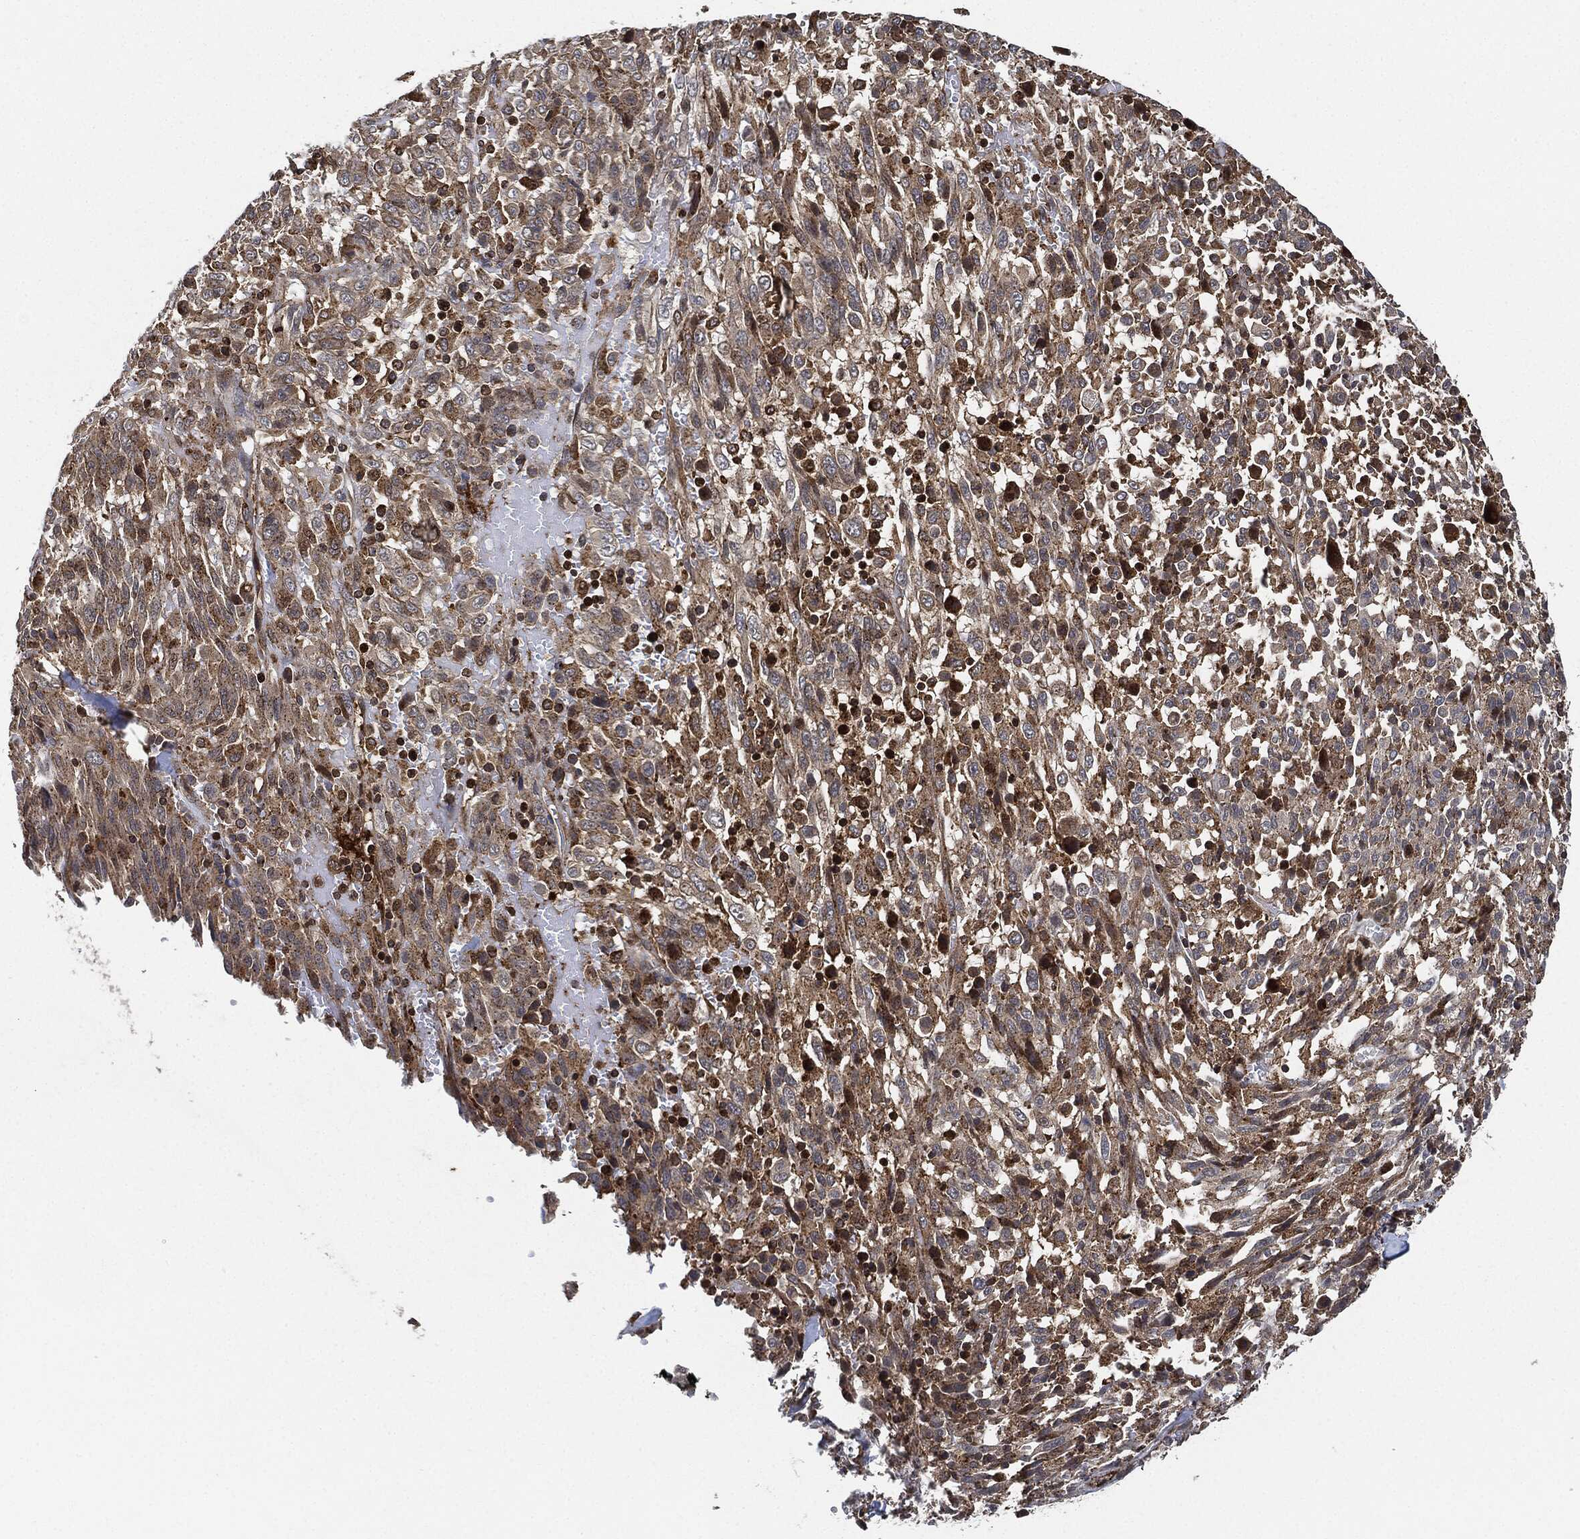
{"staining": {"intensity": "moderate", "quantity": "25%-75%", "location": "cytoplasmic/membranous"}, "tissue": "melanoma", "cell_type": "Tumor cells", "image_type": "cancer", "snomed": [{"axis": "morphology", "description": "Malignant melanoma, NOS"}, {"axis": "topography", "description": "Skin"}], "caption": "Malignant melanoma stained with immunohistochemistry (IHC) demonstrates moderate cytoplasmic/membranous expression in approximately 25%-75% of tumor cells. (Brightfield microscopy of DAB IHC at high magnification).", "gene": "MAP3K3", "patient": {"sex": "female", "age": 91}}